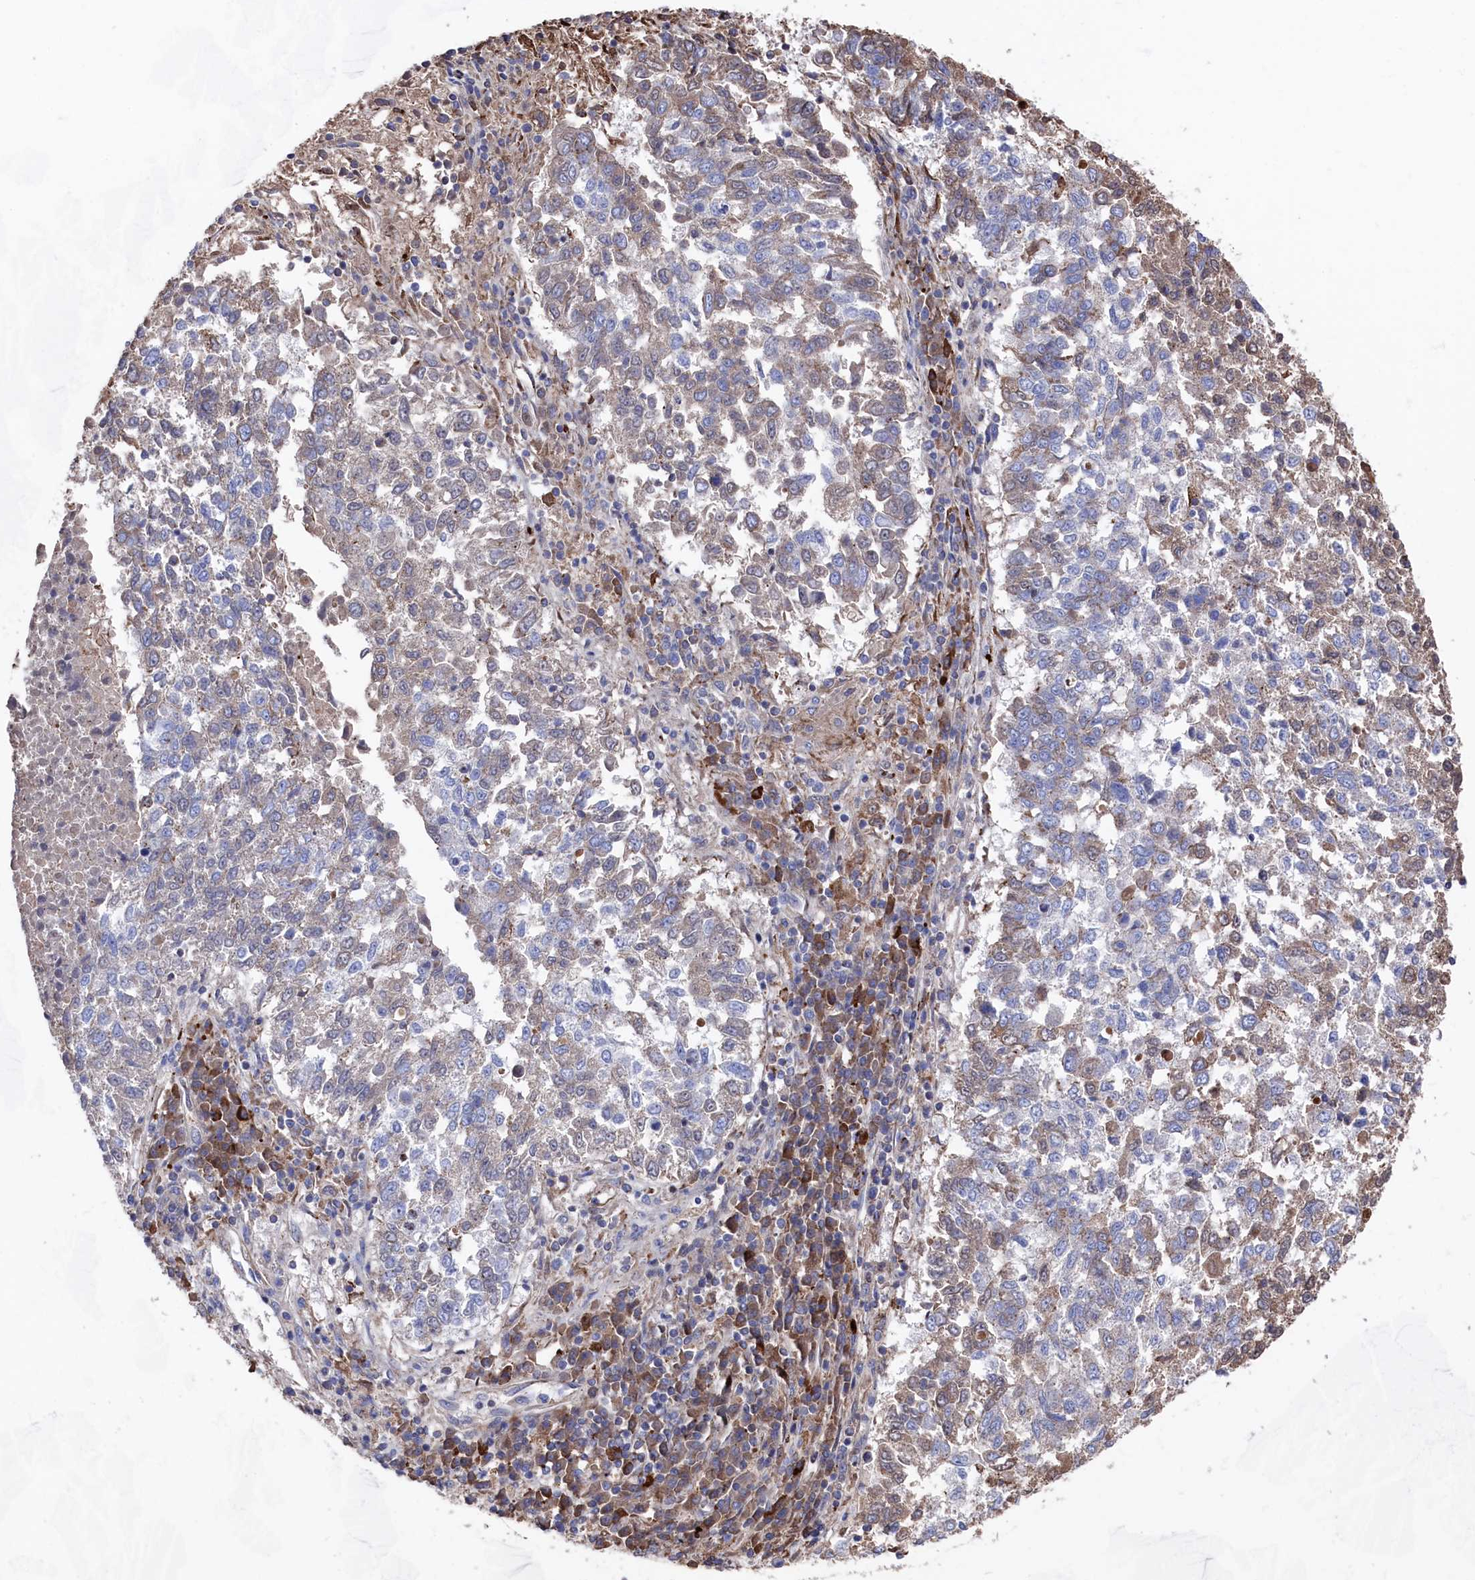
{"staining": {"intensity": "weak", "quantity": "25%-75%", "location": "cytoplasmic/membranous"}, "tissue": "lung cancer", "cell_type": "Tumor cells", "image_type": "cancer", "snomed": [{"axis": "morphology", "description": "Squamous cell carcinoma, NOS"}, {"axis": "topography", "description": "Lung"}], "caption": "Immunohistochemical staining of lung cancer (squamous cell carcinoma) exhibits low levels of weak cytoplasmic/membranous positivity in approximately 25%-75% of tumor cells. (DAB (3,3'-diaminobenzidine) IHC with brightfield microscopy, high magnification).", "gene": "TK2", "patient": {"sex": "male", "age": 73}}